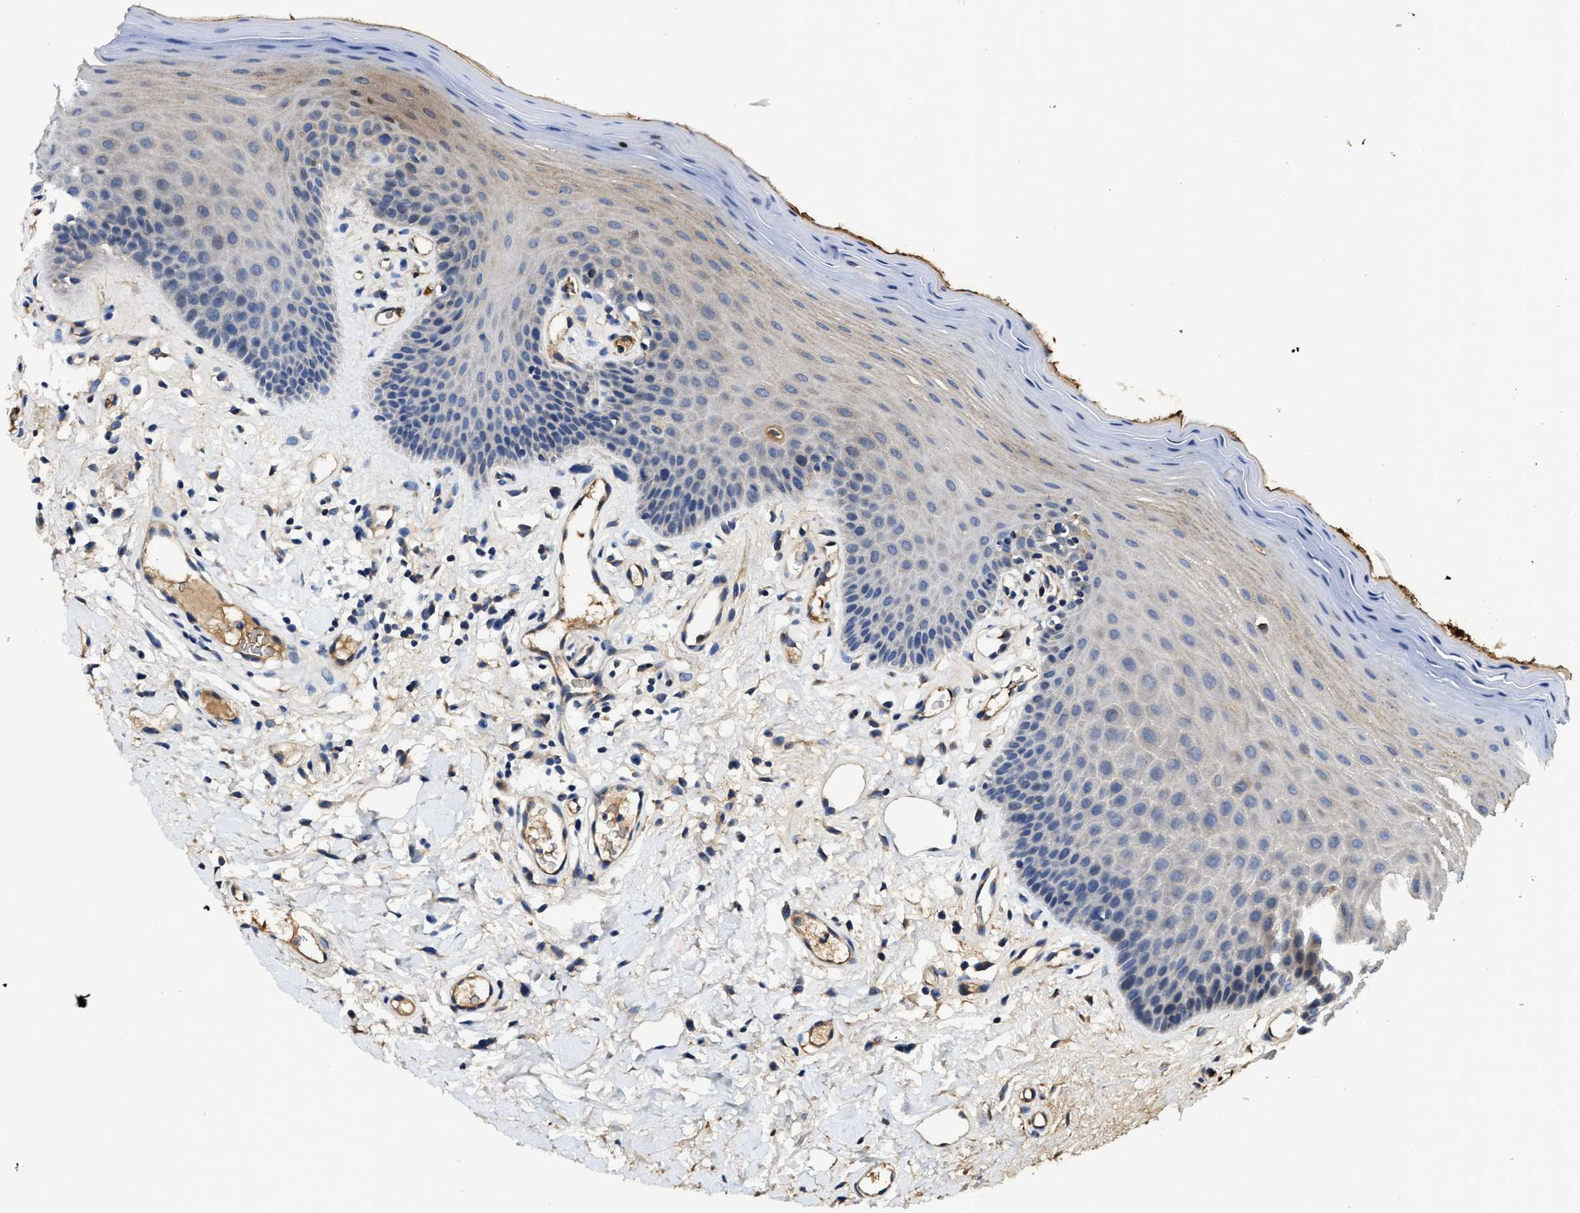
{"staining": {"intensity": "weak", "quantity": "<25%", "location": "cytoplasmic/membranous"}, "tissue": "oral mucosa", "cell_type": "Squamous epithelial cells", "image_type": "normal", "snomed": [{"axis": "morphology", "description": "Normal tissue, NOS"}, {"axis": "morphology", "description": "Squamous cell carcinoma, NOS"}, {"axis": "topography", "description": "Skeletal muscle"}, {"axis": "topography", "description": "Adipose tissue"}, {"axis": "topography", "description": "Vascular tissue"}, {"axis": "topography", "description": "Oral tissue"}, {"axis": "topography", "description": "Peripheral nerve tissue"}, {"axis": "topography", "description": "Head-Neck"}], "caption": "DAB immunohistochemical staining of benign oral mucosa exhibits no significant positivity in squamous epithelial cells.", "gene": "RIPK2", "patient": {"sex": "male", "age": 71}}